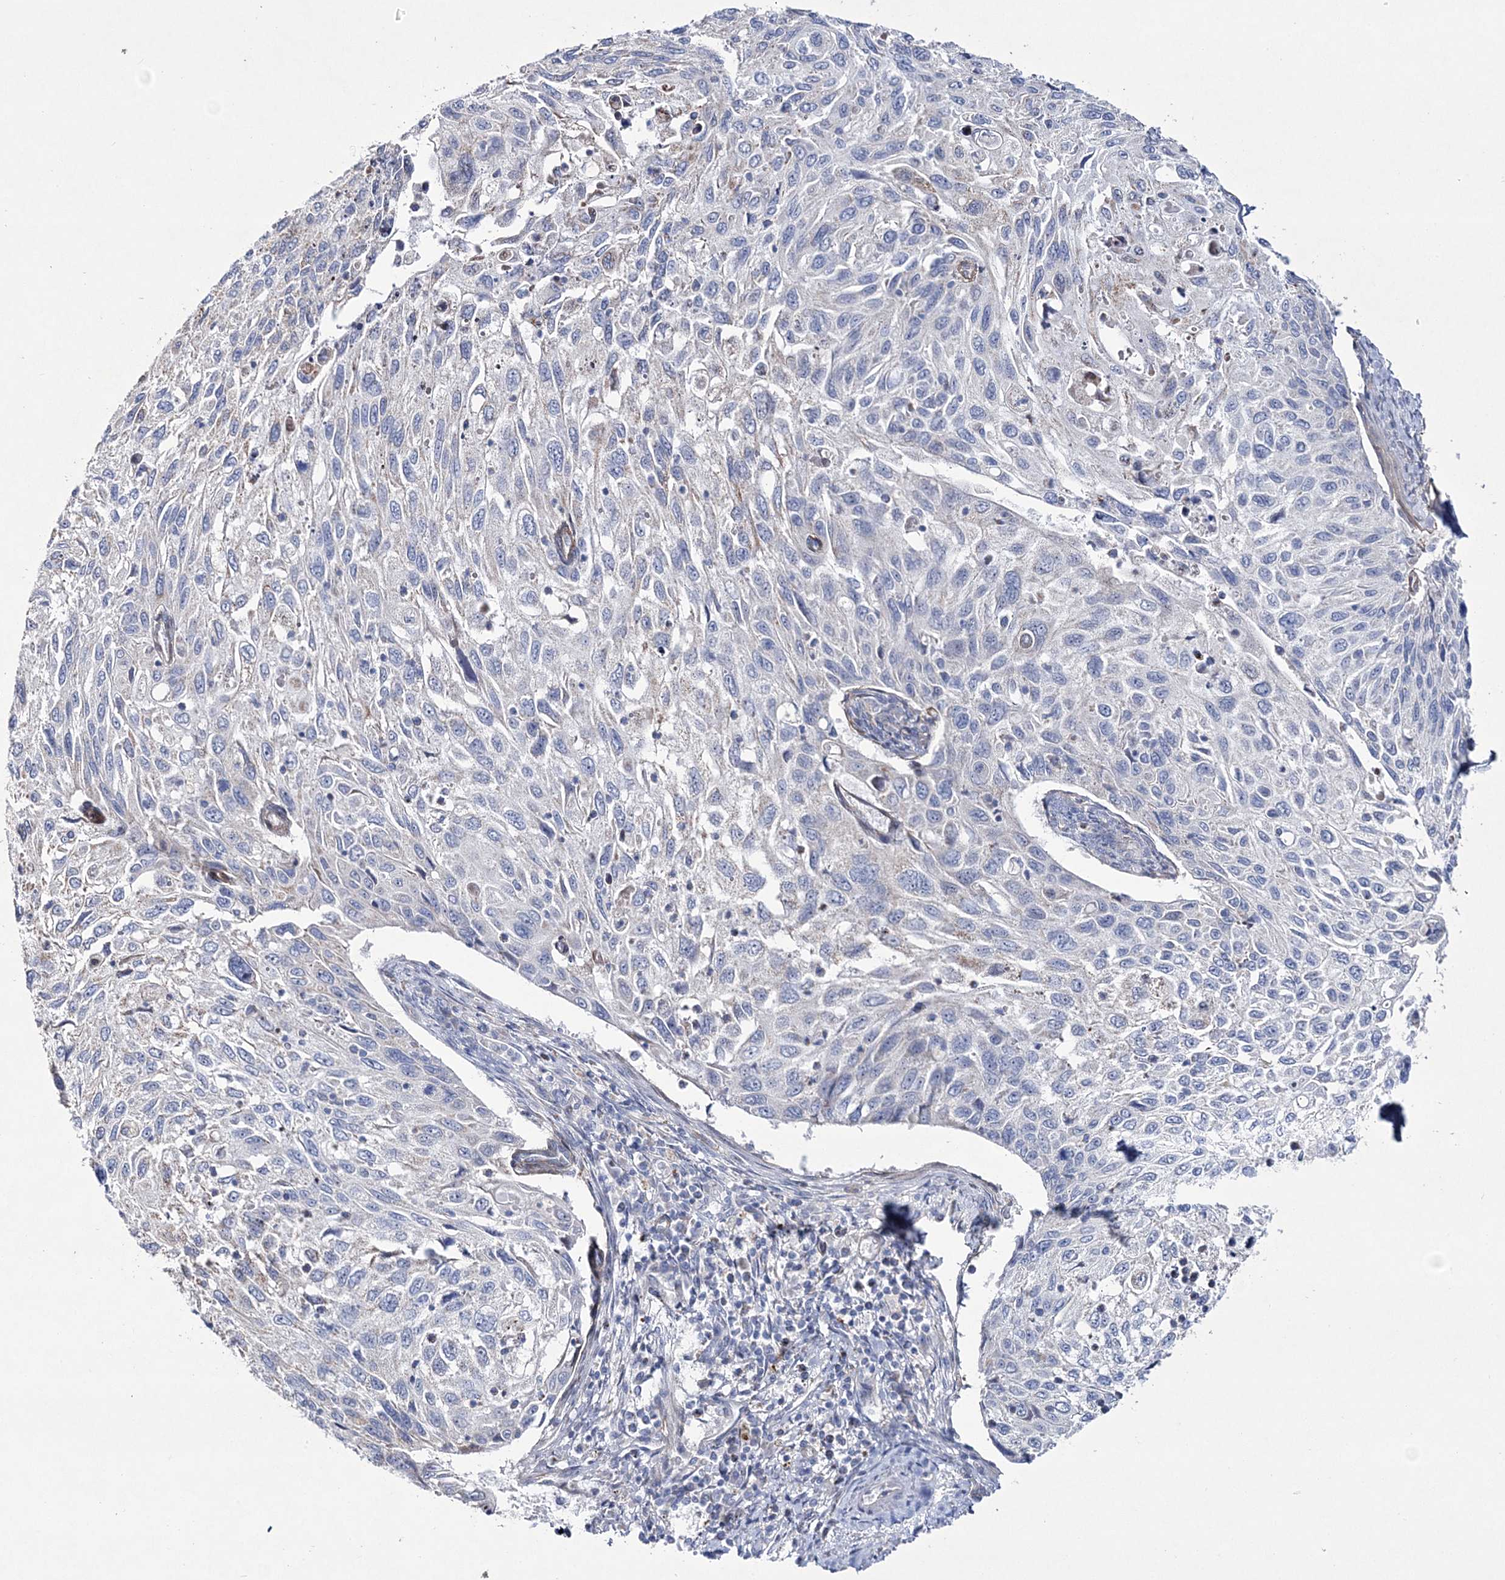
{"staining": {"intensity": "negative", "quantity": "none", "location": "none"}, "tissue": "cervical cancer", "cell_type": "Tumor cells", "image_type": "cancer", "snomed": [{"axis": "morphology", "description": "Squamous cell carcinoma, NOS"}, {"axis": "topography", "description": "Cervix"}], "caption": "An IHC histopathology image of squamous cell carcinoma (cervical) is shown. There is no staining in tumor cells of squamous cell carcinoma (cervical).", "gene": "ANO1", "patient": {"sex": "female", "age": 70}}